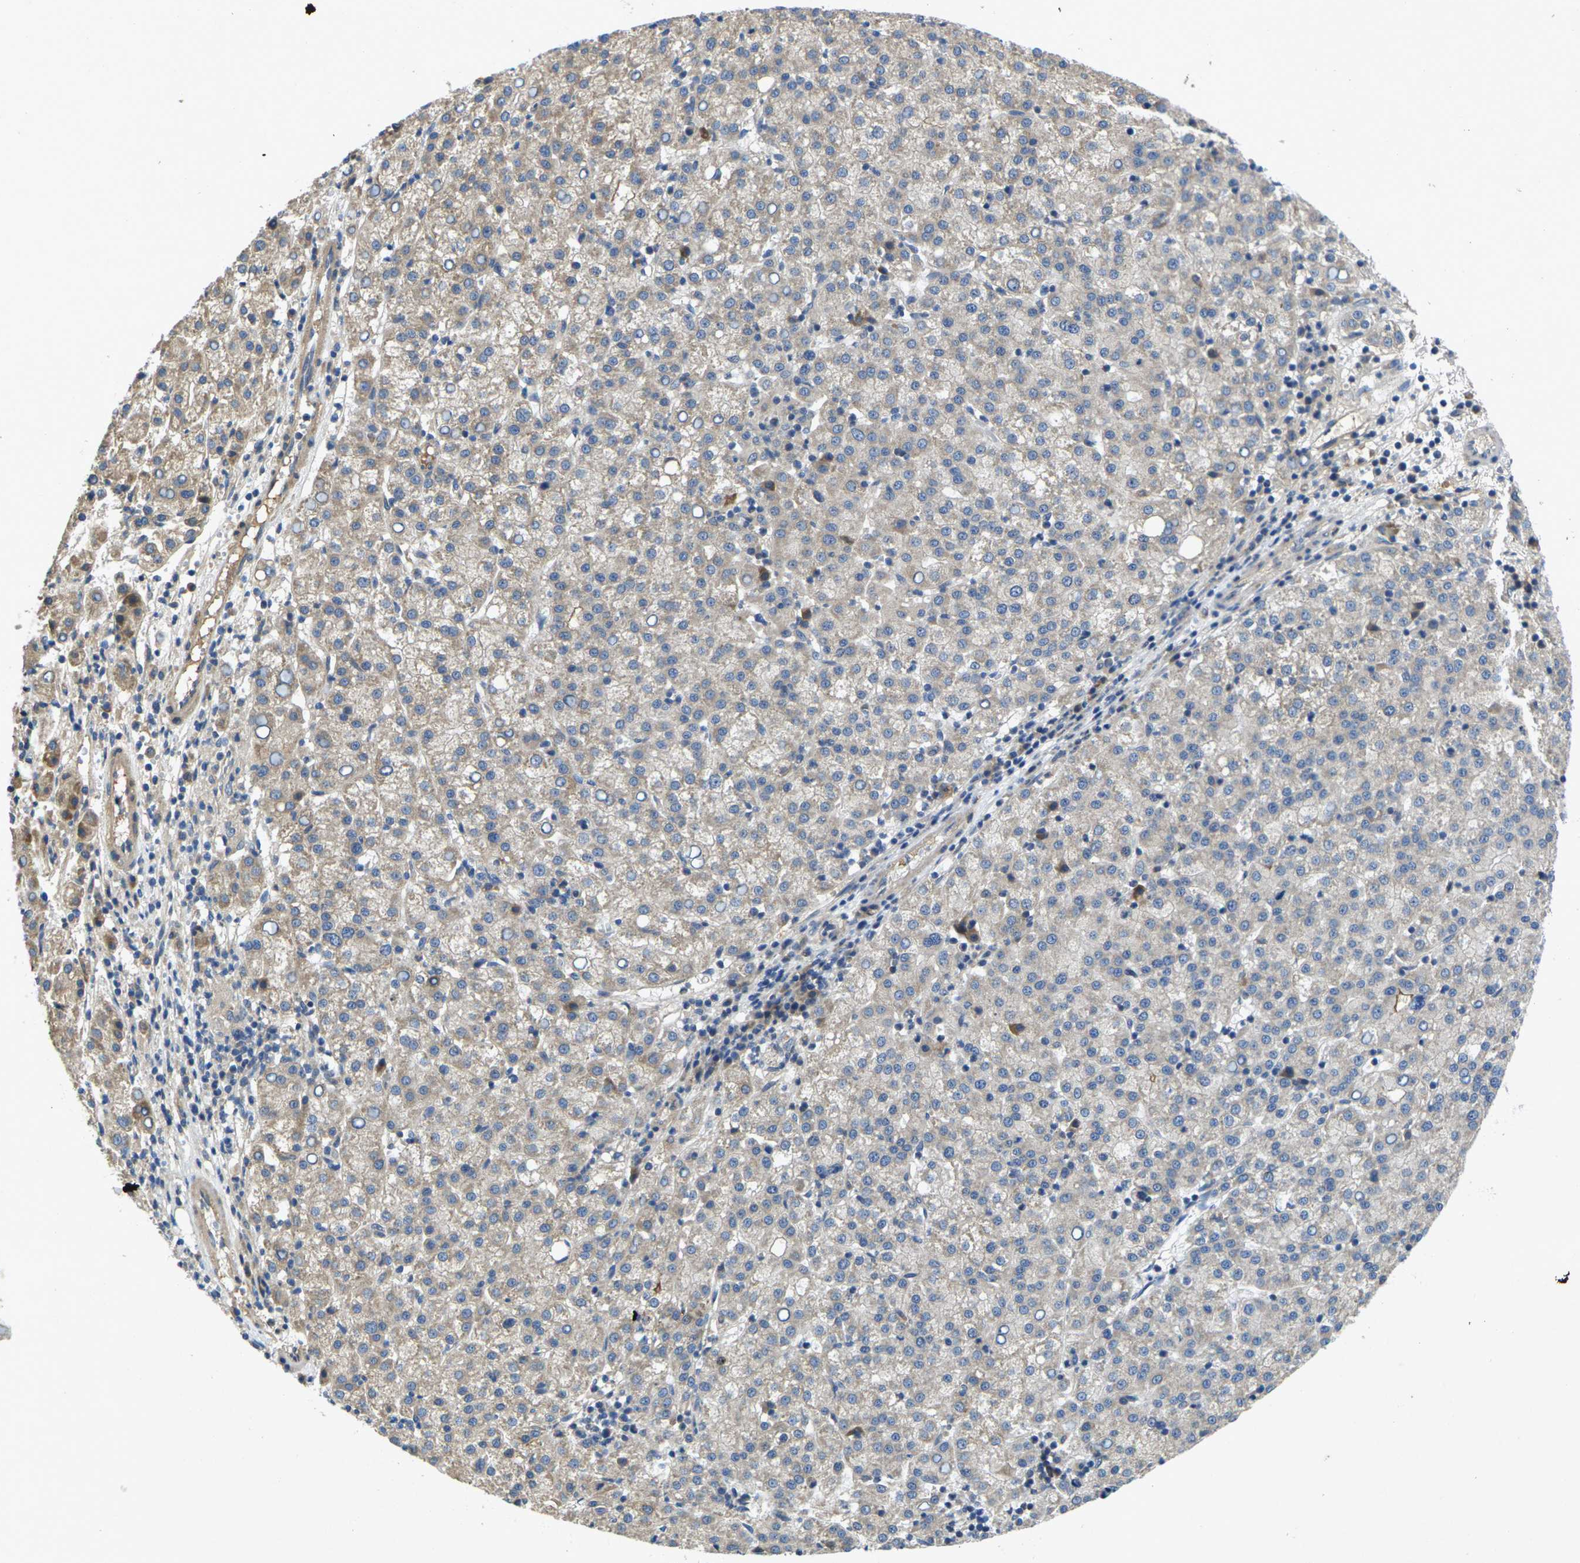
{"staining": {"intensity": "moderate", "quantity": "<25%", "location": "cytoplasmic/membranous"}, "tissue": "liver cancer", "cell_type": "Tumor cells", "image_type": "cancer", "snomed": [{"axis": "morphology", "description": "Carcinoma, Hepatocellular, NOS"}, {"axis": "topography", "description": "Liver"}], "caption": "Protein staining of hepatocellular carcinoma (liver) tissue exhibits moderate cytoplasmic/membranous positivity in approximately <25% of tumor cells.", "gene": "KIF1B", "patient": {"sex": "female", "age": 58}}